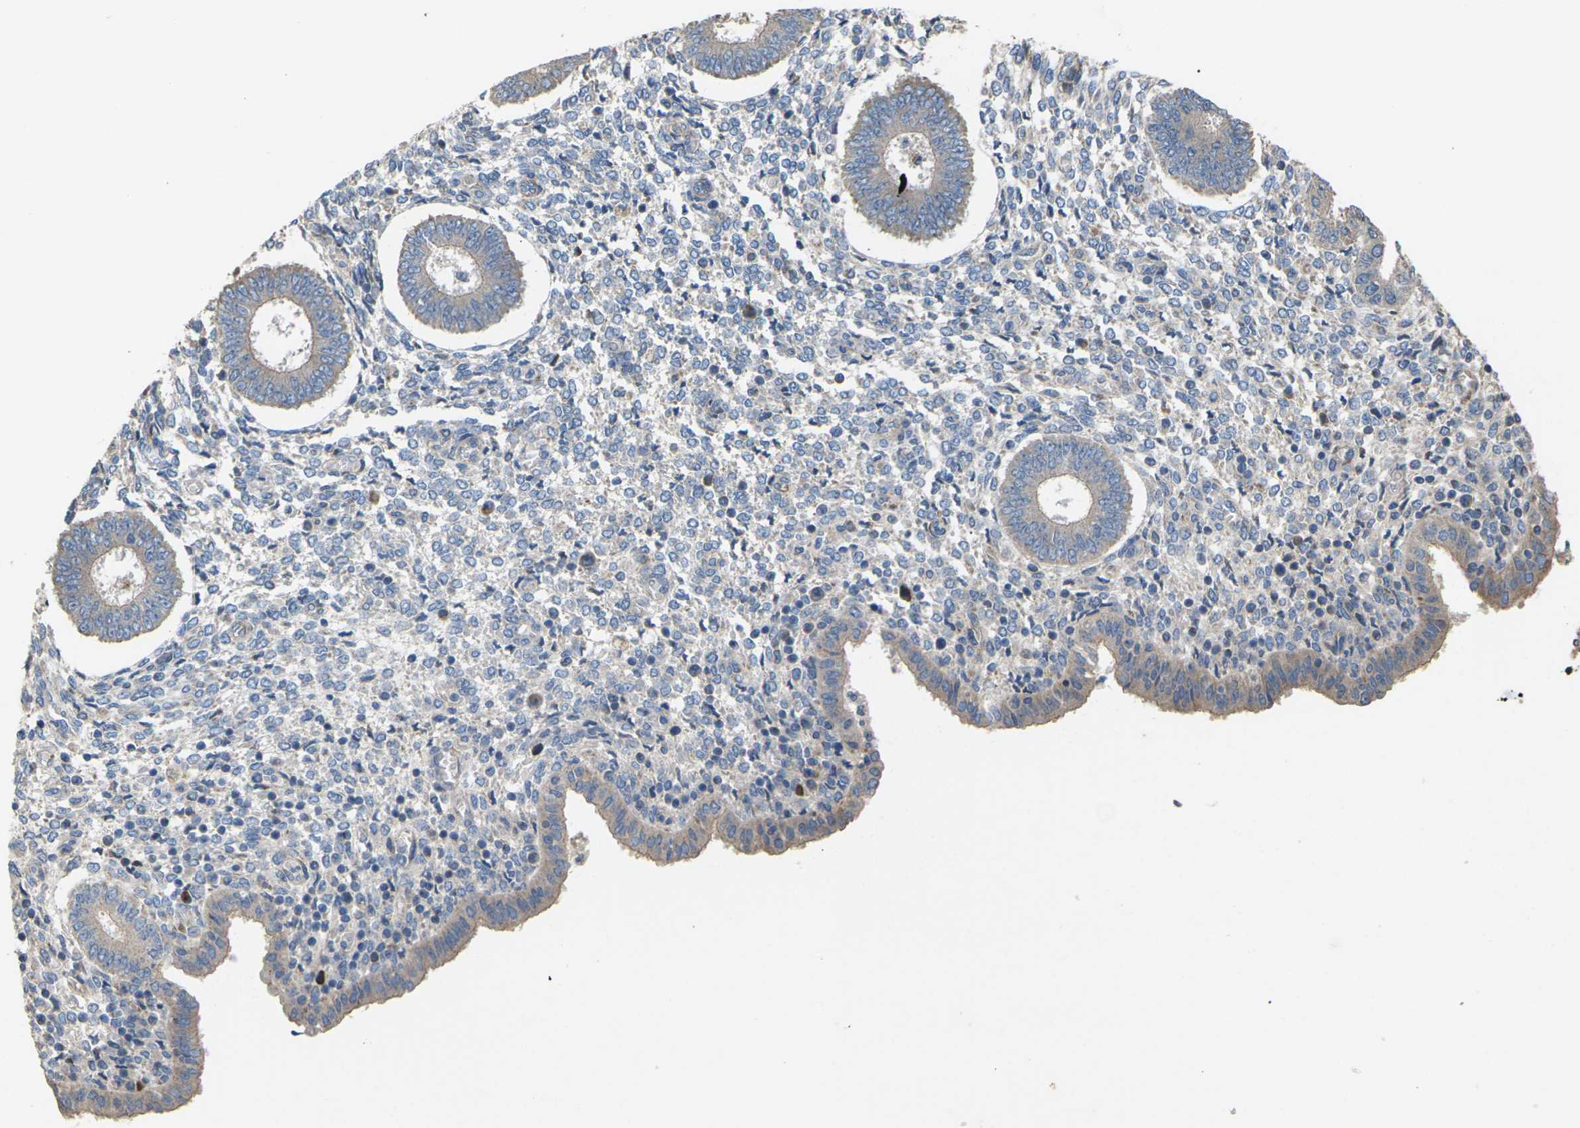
{"staining": {"intensity": "negative", "quantity": "none", "location": "none"}, "tissue": "endometrium", "cell_type": "Cells in endometrial stroma", "image_type": "normal", "snomed": [{"axis": "morphology", "description": "Normal tissue, NOS"}, {"axis": "topography", "description": "Endometrium"}], "caption": "A high-resolution micrograph shows immunohistochemistry staining of benign endometrium, which shows no significant staining in cells in endometrial stroma. (Brightfield microscopy of DAB (3,3'-diaminobenzidine) immunohistochemistry (IHC) at high magnification).", "gene": "KLHDC8B", "patient": {"sex": "female", "age": 35}}